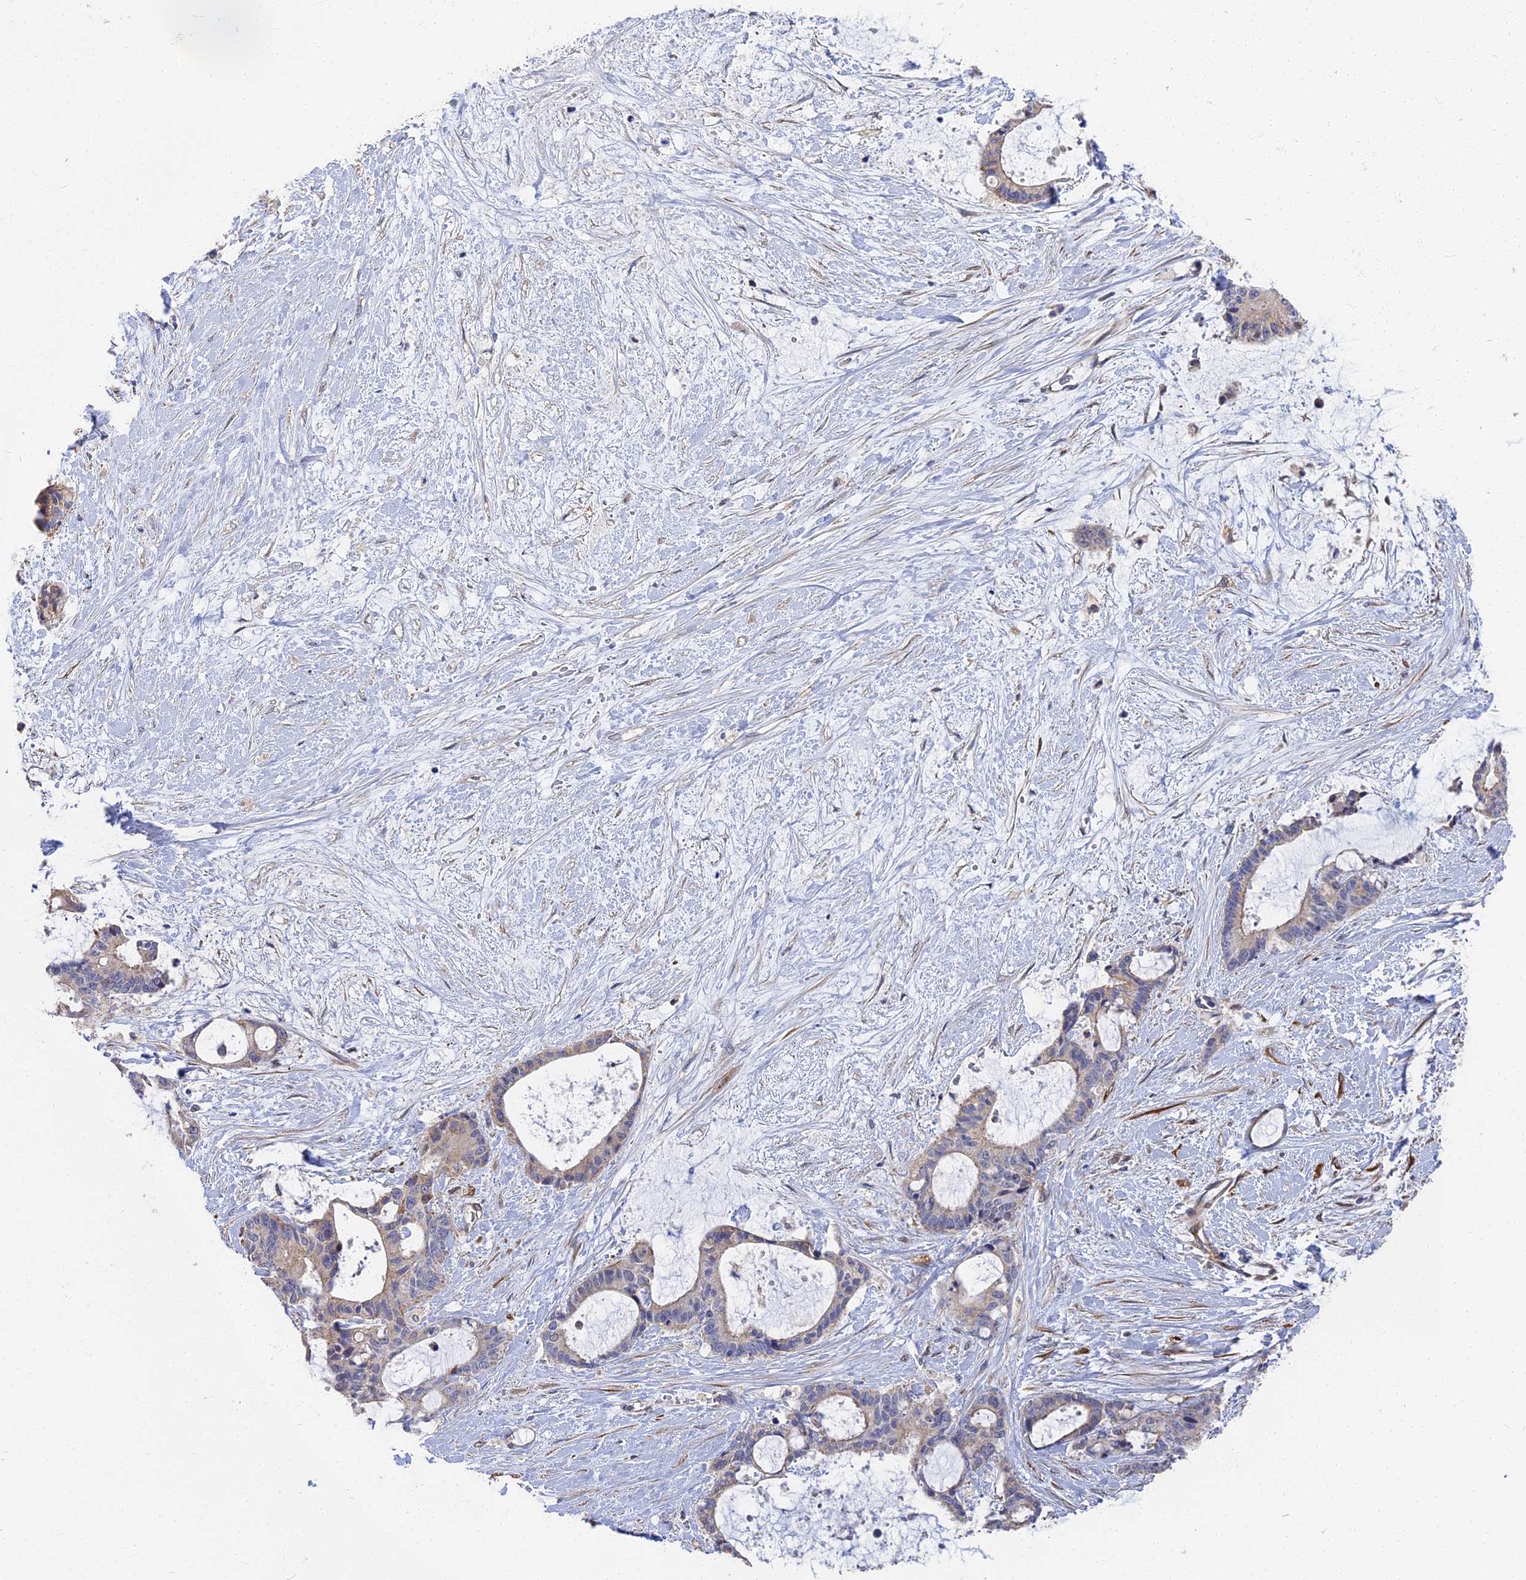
{"staining": {"intensity": "weak", "quantity": "<25%", "location": "cytoplasmic/membranous"}, "tissue": "liver cancer", "cell_type": "Tumor cells", "image_type": "cancer", "snomed": [{"axis": "morphology", "description": "Normal tissue, NOS"}, {"axis": "morphology", "description": "Cholangiocarcinoma"}, {"axis": "topography", "description": "Liver"}, {"axis": "topography", "description": "Peripheral nerve tissue"}], "caption": "IHC photomicrograph of human liver cholangiocarcinoma stained for a protein (brown), which shows no expression in tumor cells.", "gene": "CCDC113", "patient": {"sex": "female", "age": 73}}